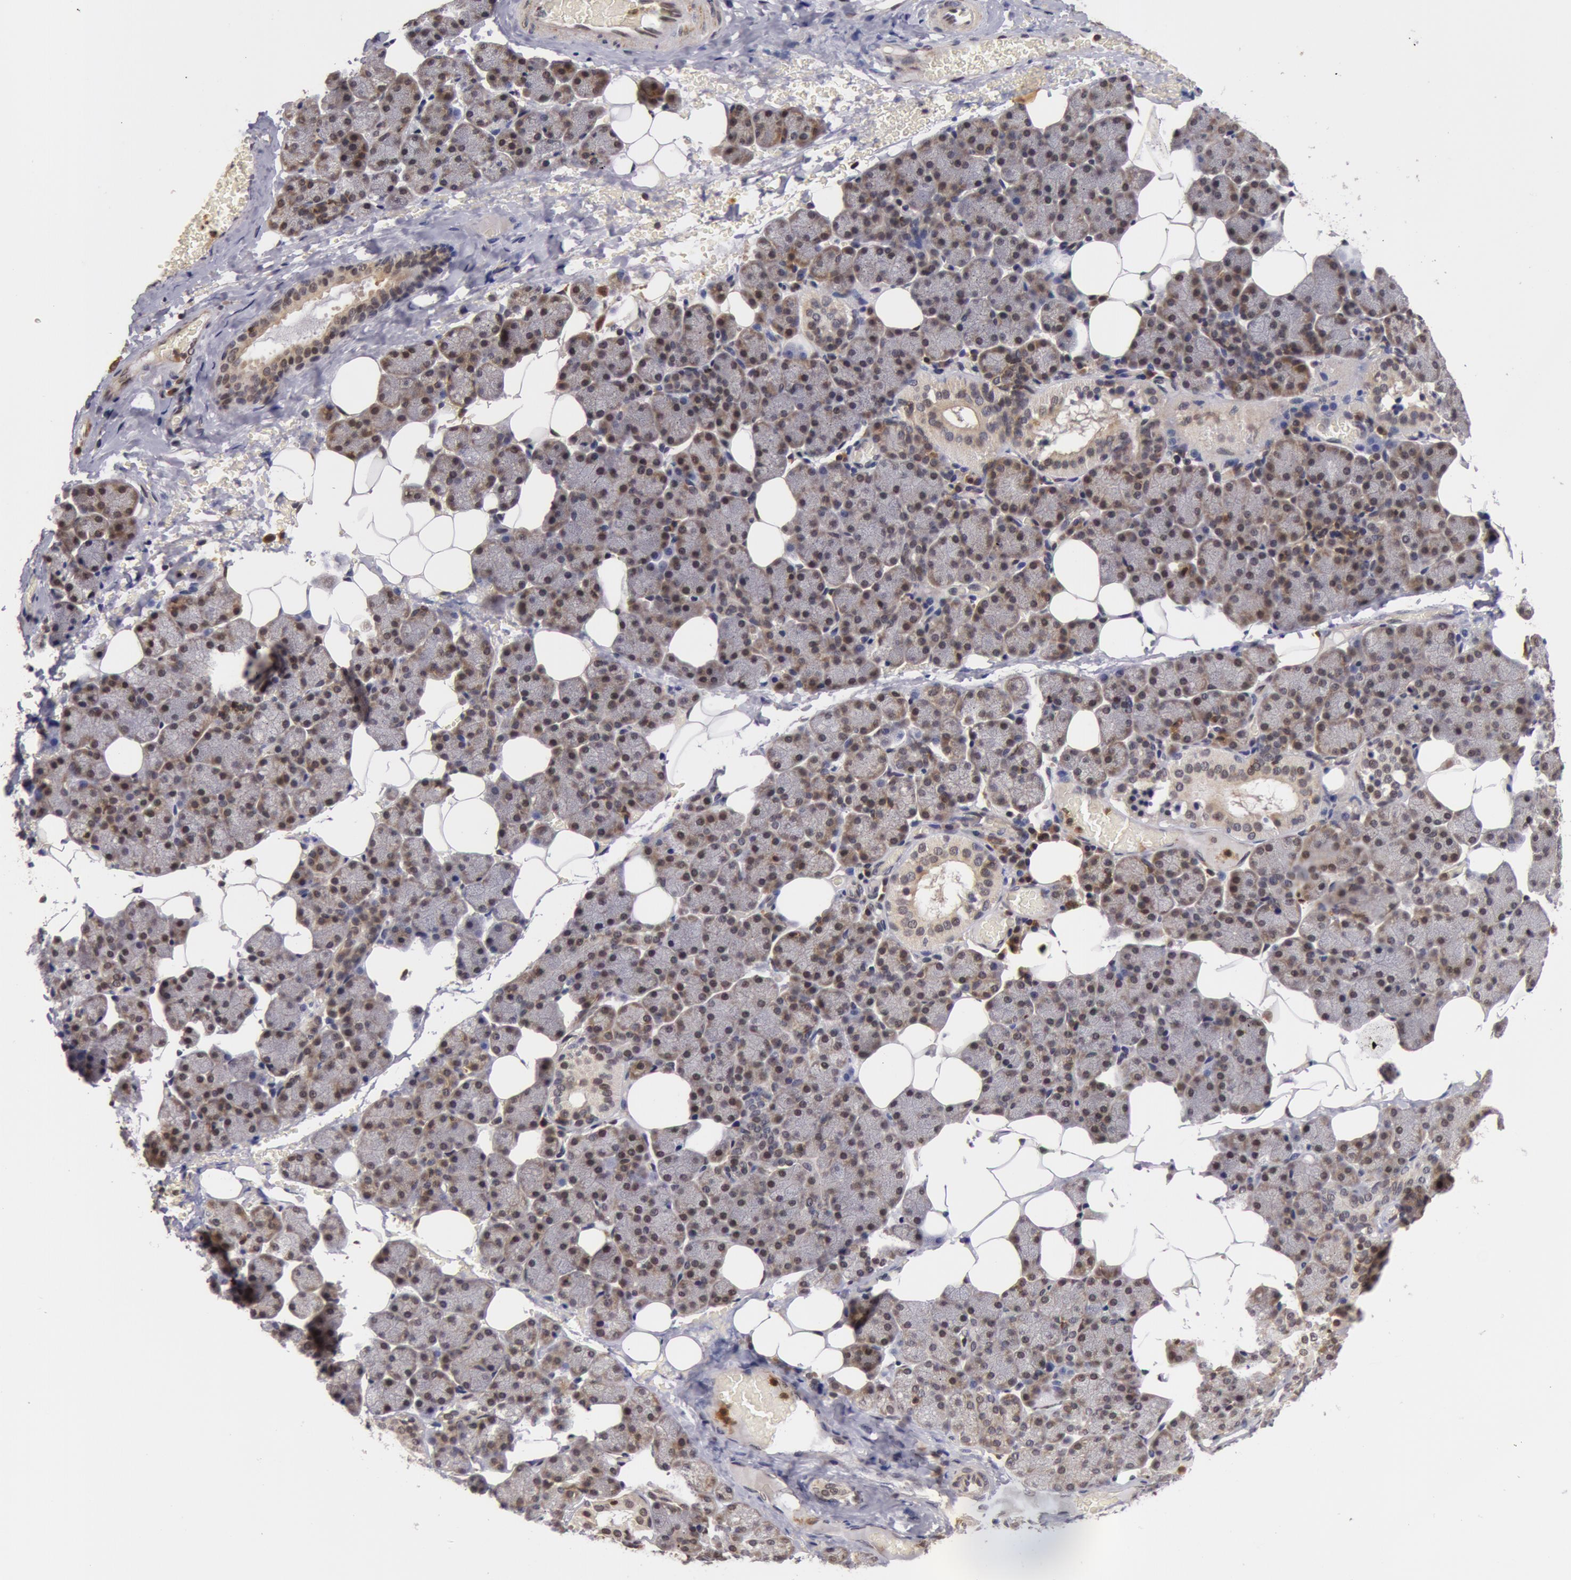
{"staining": {"intensity": "weak", "quantity": "<25%", "location": "nuclear"}, "tissue": "salivary gland", "cell_type": "Glandular cells", "image_type": "normal", "snomed": [{"axis": "morphology", "description": "Normal tissue, NOS"}, {"axis": "topography", "description": "Lymph node"}, {"axis": "topography", "description": "Salivary gland"}], "caption": "The image demonstrates no staining of glandular cells in normal salivary gland. Brightfield microscopy of immunohistochemistry stained with DAB (brown) and hematoxylin (blue), captured at high magnification.", "gene": "ZNF350", "patient": {"sex": "male", "age": 8}}